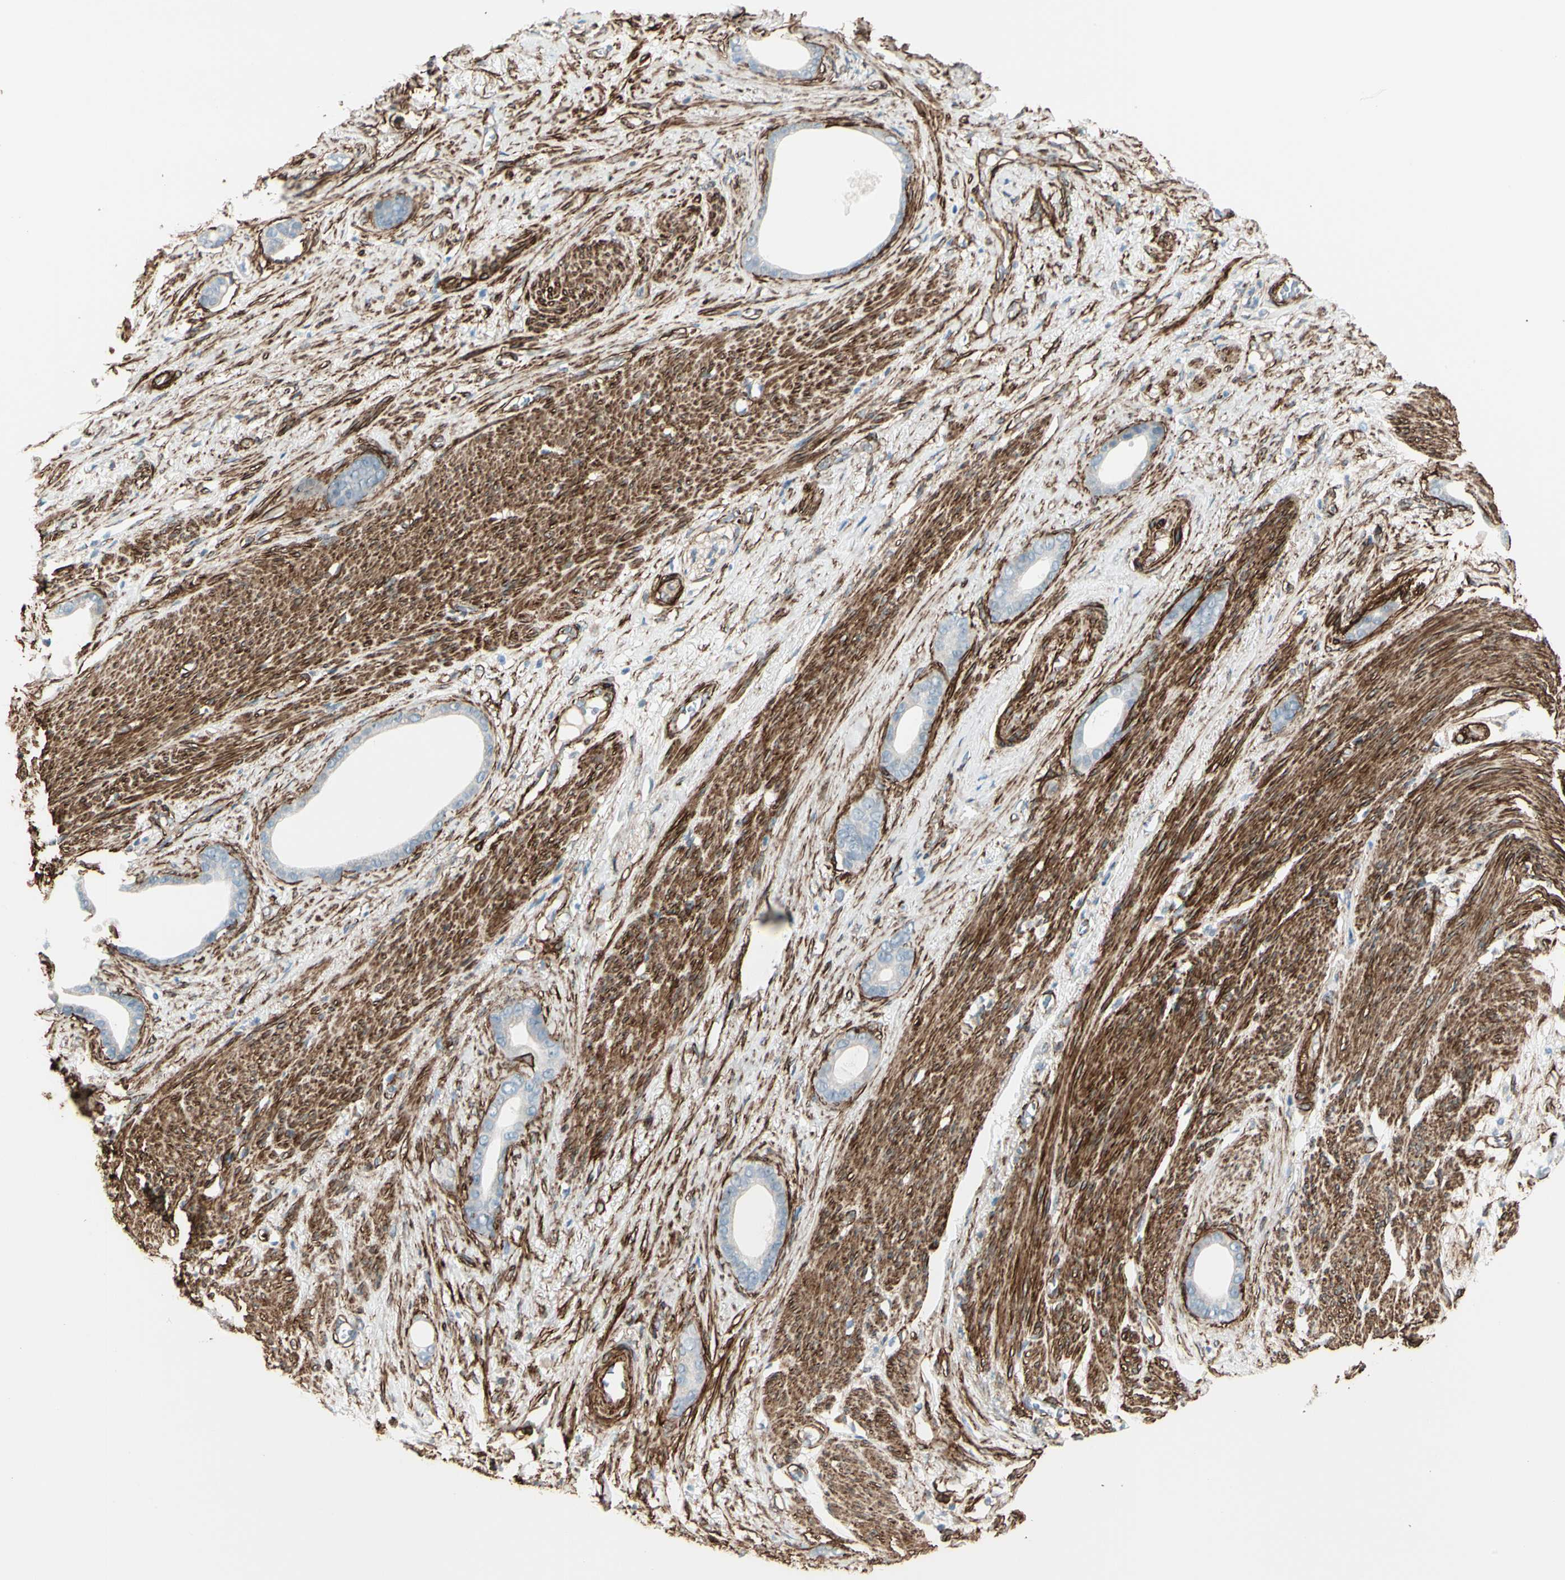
{"staining": {"intensity": "negative", "quantity": "none", "location": "none"}, "tissue": "stomach cancer", "cell_type": "Tumor cells", "image_type": "cancer", "snomed": [{"axis": "morphology", "description": "Adenocarcinoma, NOS"}, {"axis": "topography", "description": "Stomach"}], "caption": "An image of human adenocarcinoma (stomach) is negative for staining in tumor cells. (DAB immunohistochemistry (IHC), high magnification).", "gene": "CALD1", "patient": {"sex": "female", "age": 75}}